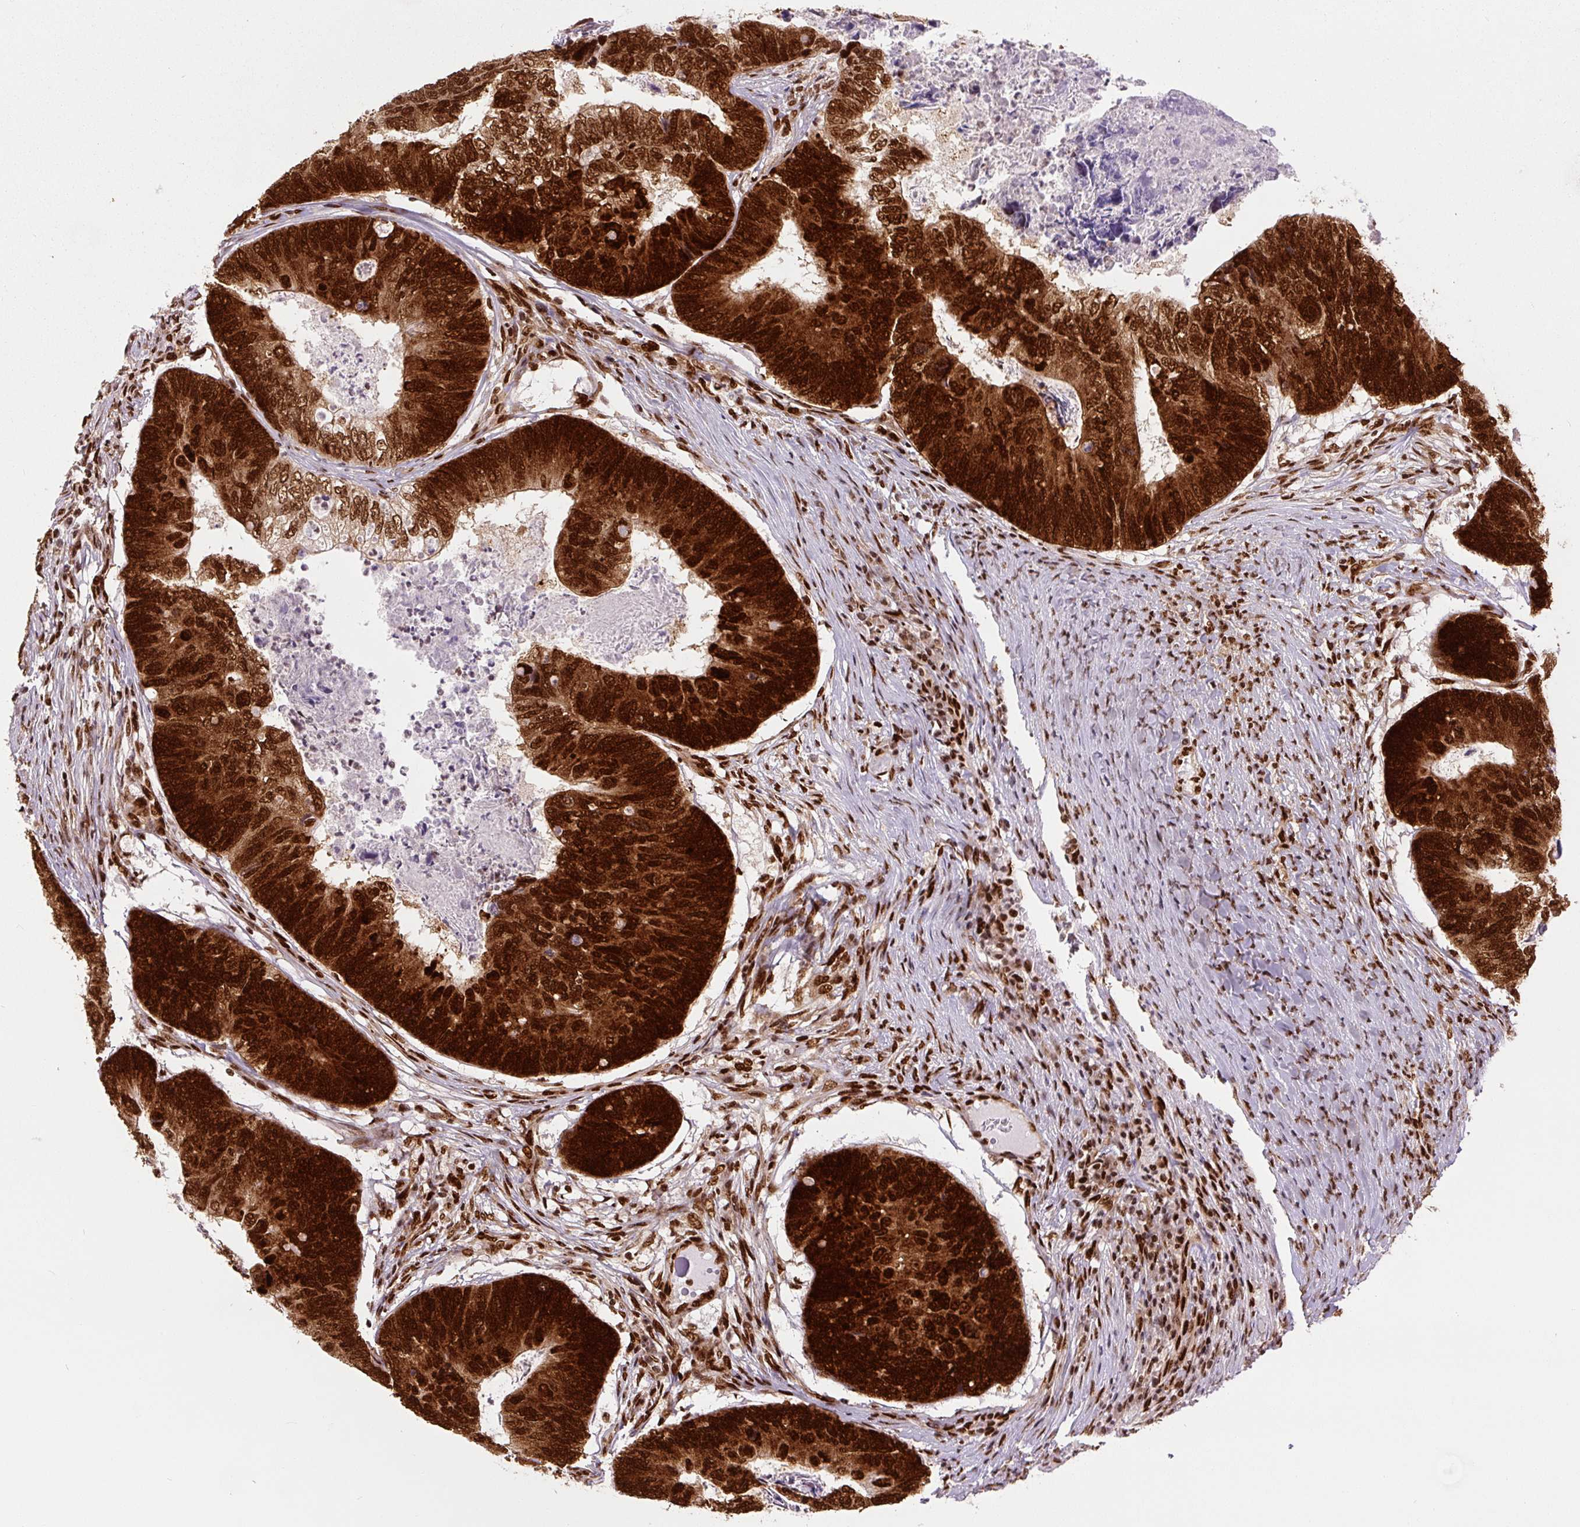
{"staining": {"intensity": "strong", "quantity": ">75%", "location": "cytoplasmic/membranous,nuclear"}, "tissue": "colorectal cancer", "cell_type": "Tumor cells", "image_type": "cancer", "snomed": [{"axis": "morphology", "description": "Adenocarcinoma, NOS"}, {"axis": "topography", "description": "Colon"}], "caption": "Protein analysis of colorectal cancer tissue displays strong cytoplasmic/membranous and nuclear expression in about >75% of tumor cells. The staining is performed using DAB brown chromogen to label protein expression. The nuclei are counter-stained blue using hematoxylin.", "gene": "FUS", "patient": {"sex": "female", "age": 67}}